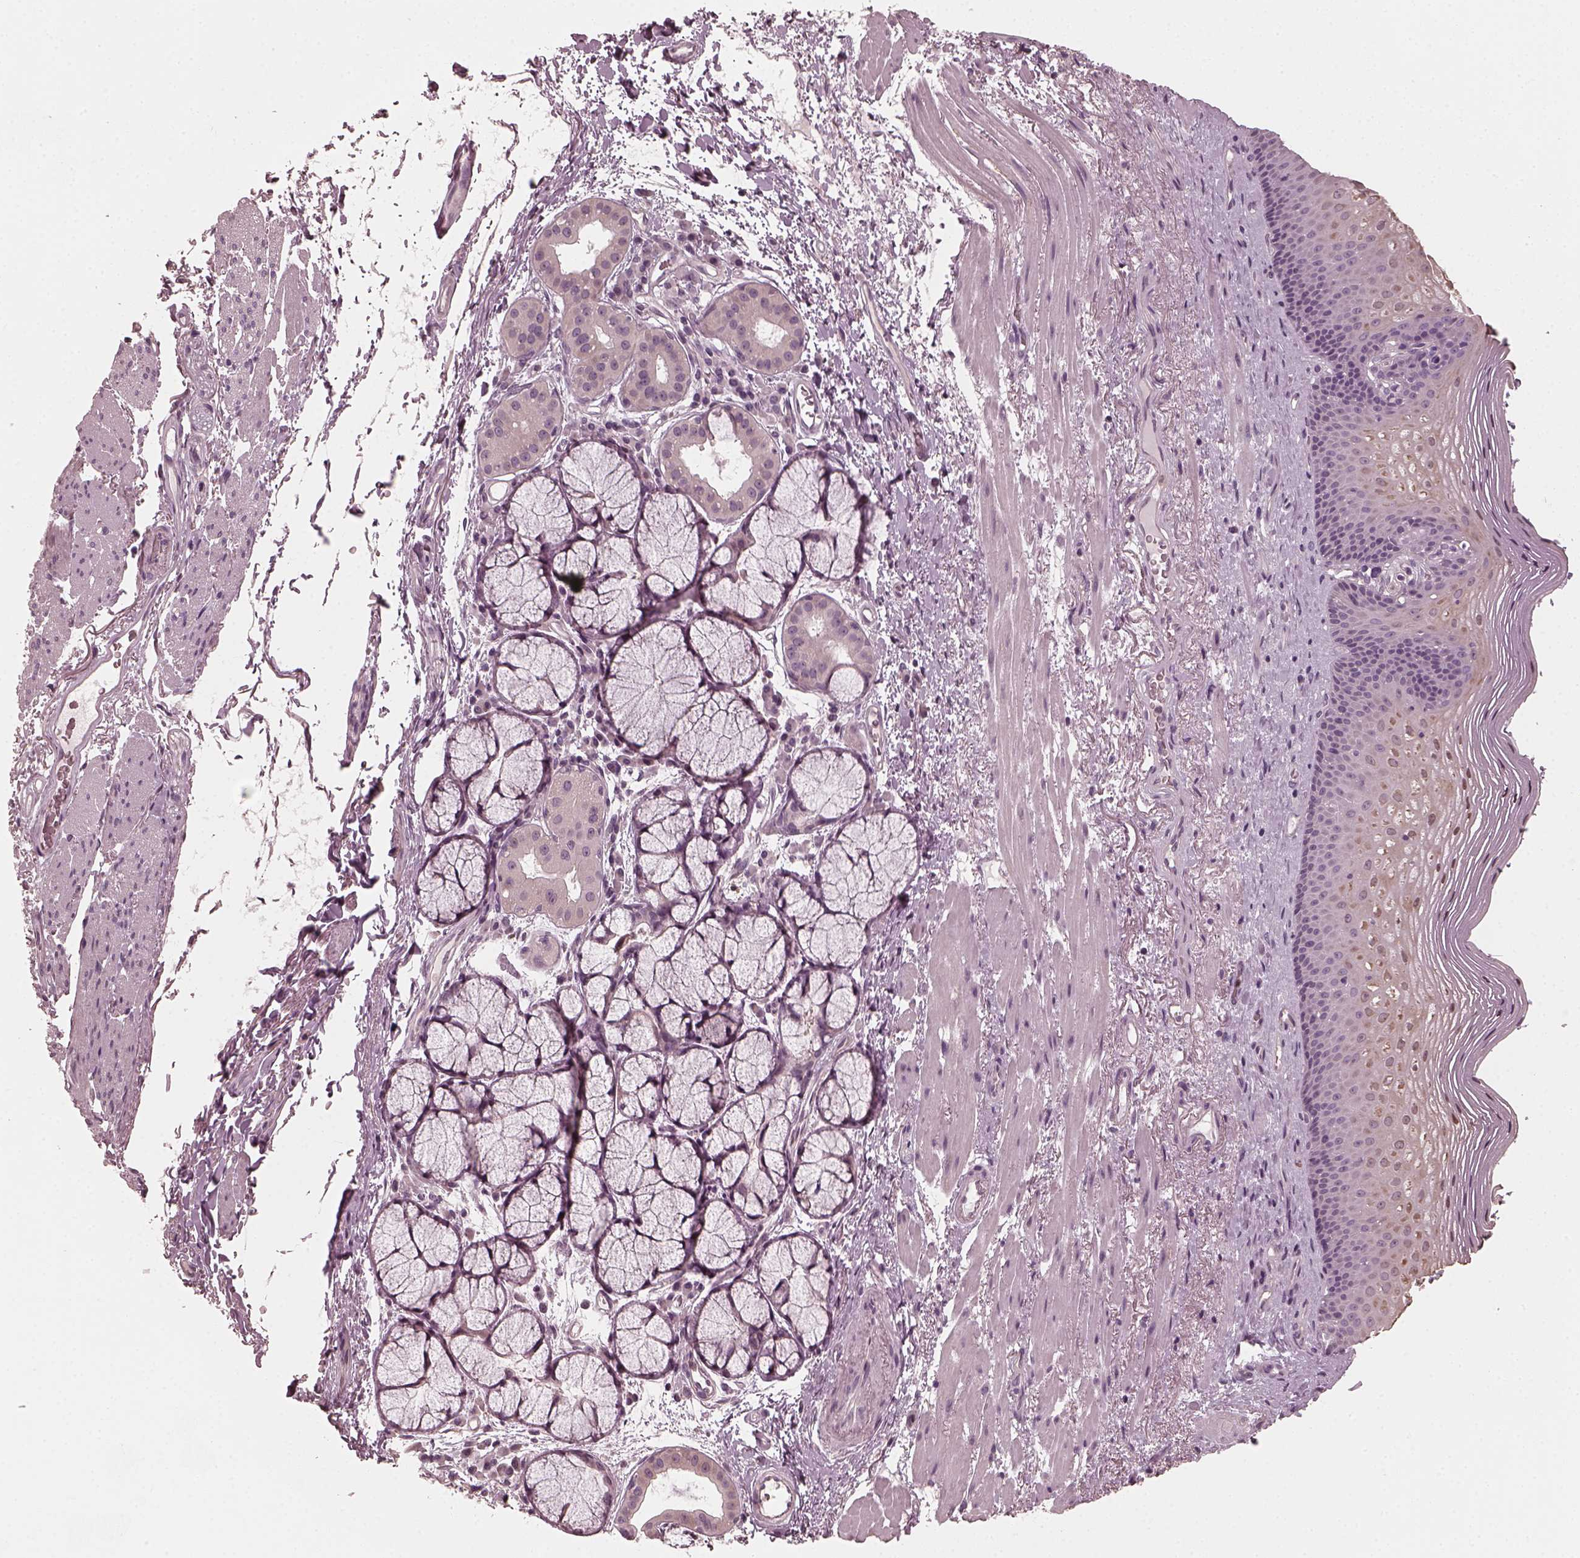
{"staining": {"intensity": "weak", "quantity": "<25%", "location": "nuclear"}, "tissue": "esophagus", "cell_type": "Squamous epithelial cells", "image_type": "normal", "snomed": [{"axis": "morphology", "description": "Normal tissue, NOS"}, {"axis": "topography", "description": "Esophagus"}], "caption": "An immunohistochemistry (IHC) photomicrograph of benign esophagus is shown. There is no staining in squamous epithelial cells of esophagus.", "gene": "CHIT1", "patient": {"sex": "male", "age": 76}}